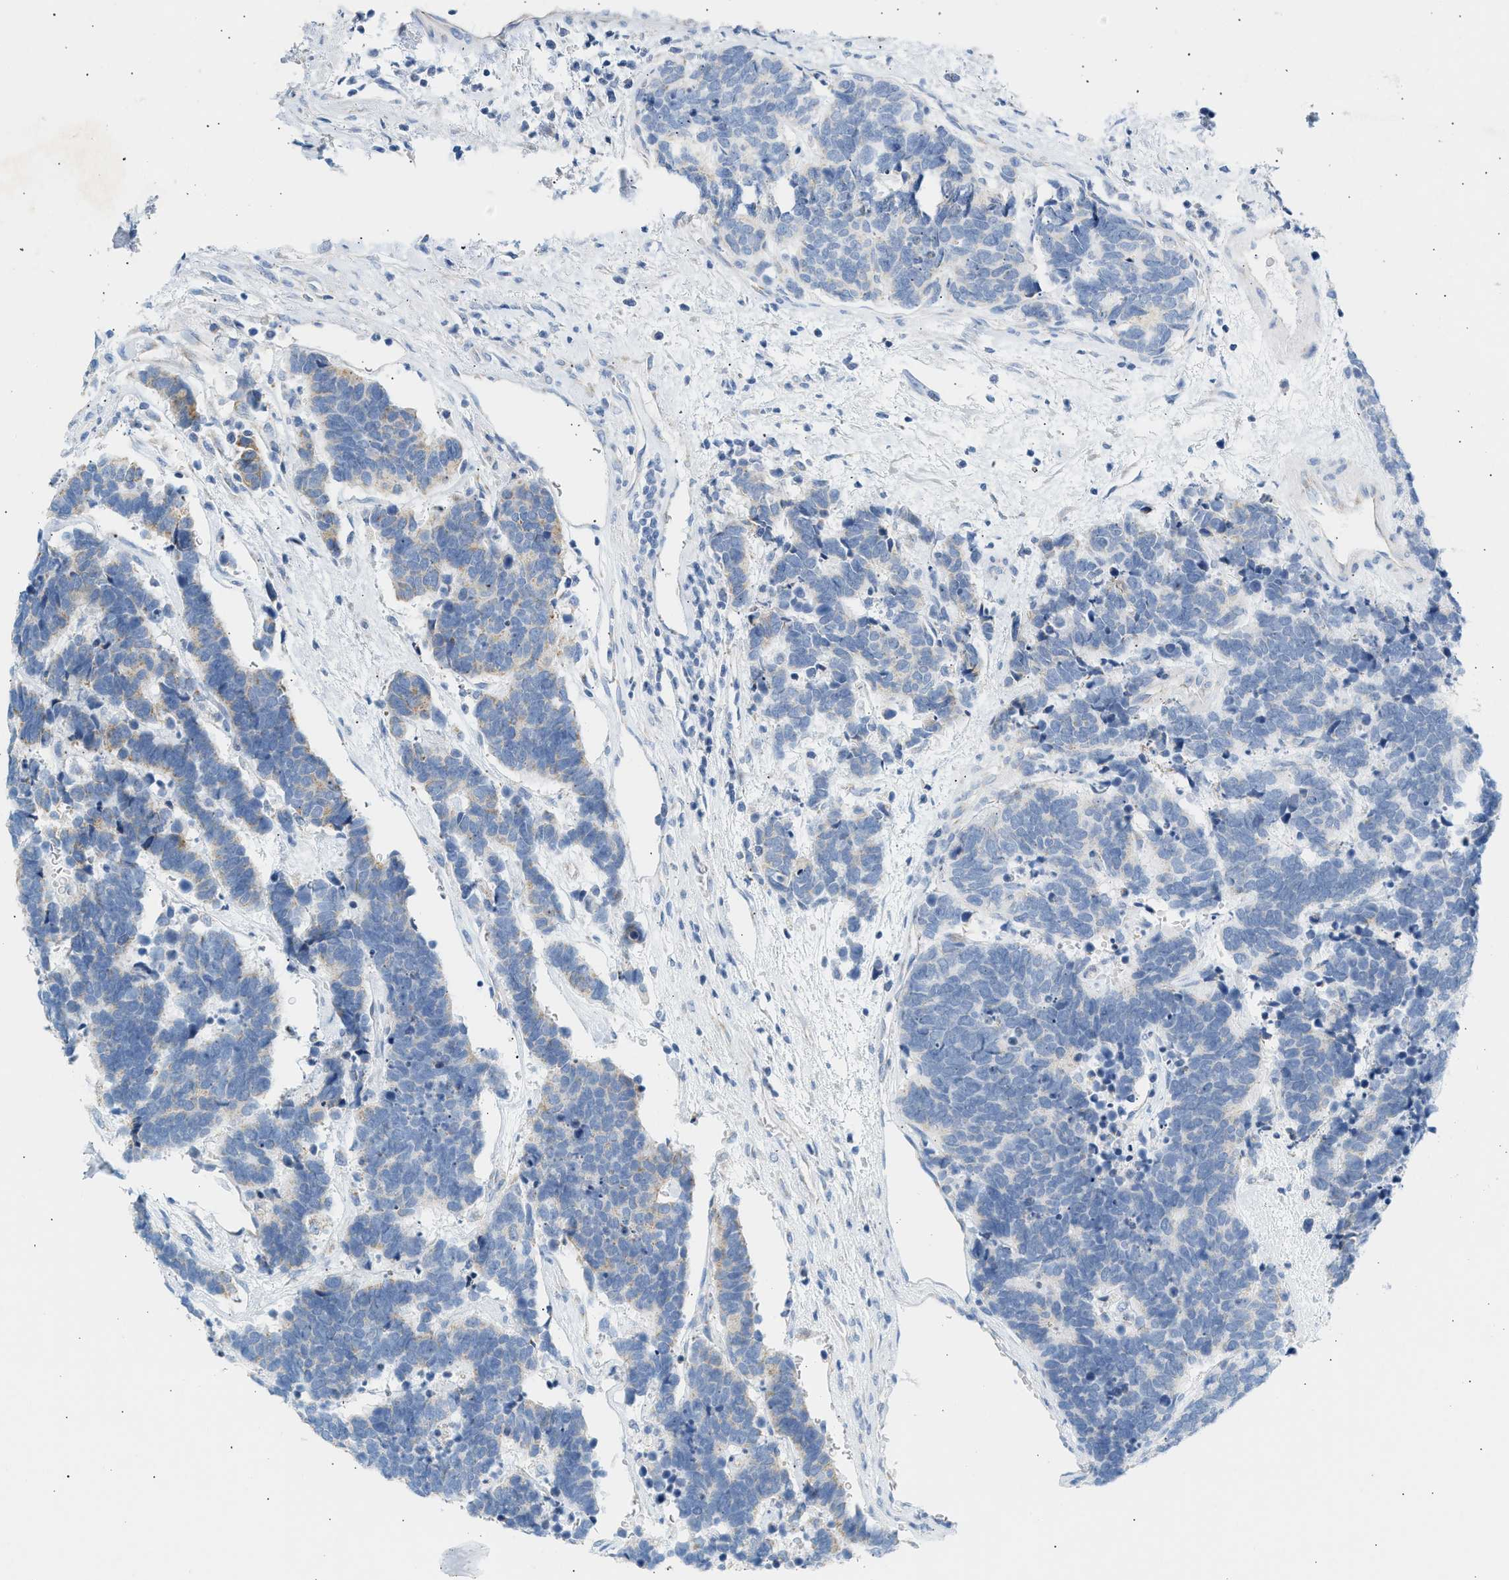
{"staining": {"intensity": "weak", "quantity": "<25%", "location": "cytoplasmic/membranous"}, "tissue": "carcinoid", "cell_type": "Tumor cells", "image_type": "cancer", "snomed": [{"axis": "morphology", "description": "Carcinoma, NOS"}, {"axis": "morphology", "description": "Carcinoid, malignant, NOS"}, {"axis": "topography", "description": "Urinary bladder"}], "caption": "Protein analysis of carcinoid displays no significant staining in tumor cells.", "gene": "NDUFS8", "patient": {"sex": "male", "age": 57}}